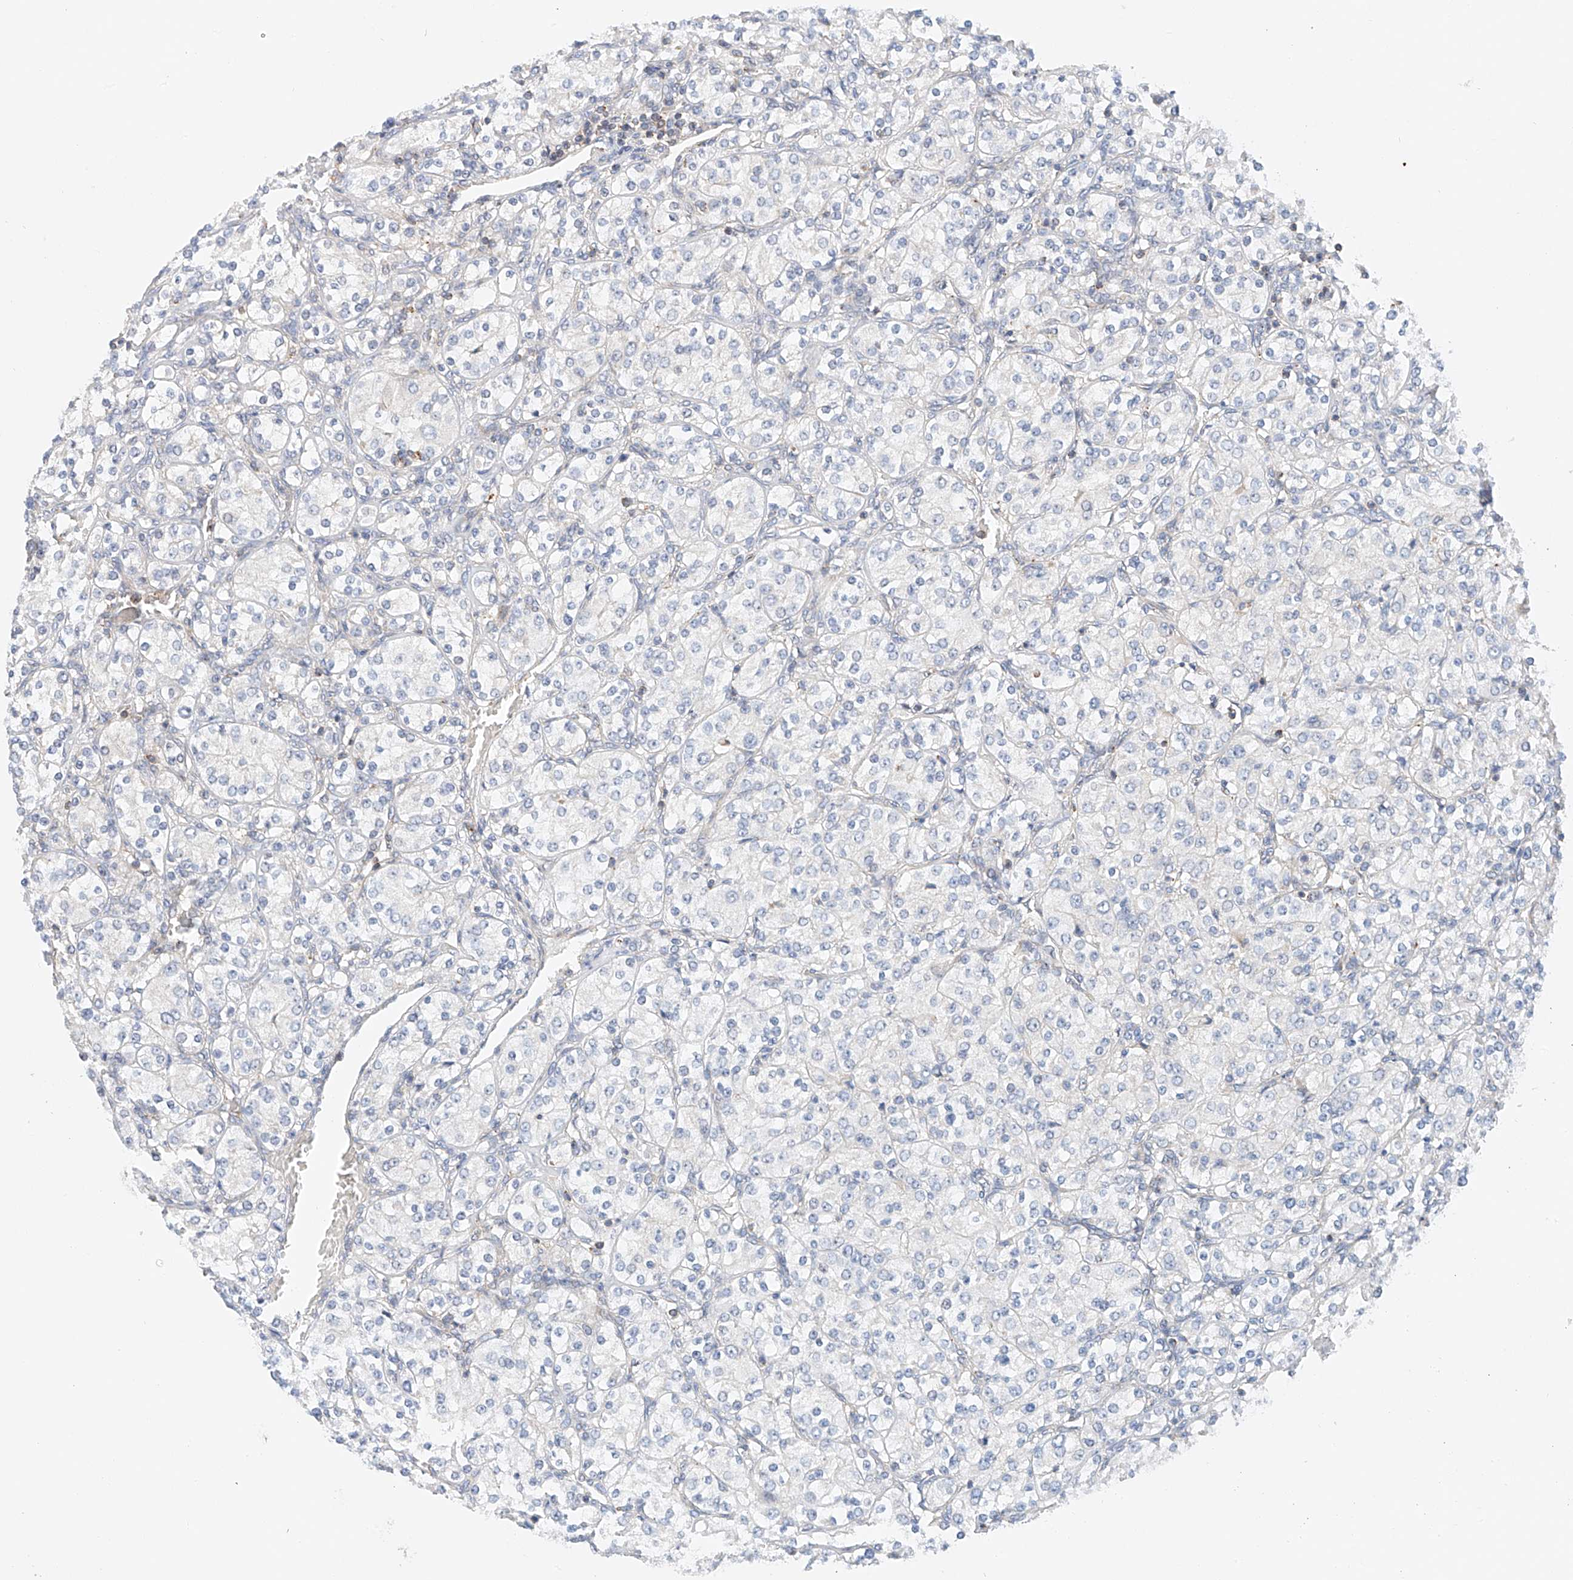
{"staining": {"intensity": "negative", "quantity": "none", "location": "none"}, "tissue": "renal cancer", "cell_type": "Tumor cells", "image_type": "cancer", "snomed": [{"axis": "morphology", "description": "Adenocarcinoma, NOS"}, {"axis": "topography", "description": "Kidney"}], "caption": "Immunohistochemistry micrograph of neoplastic tissue: human adenocarcinoma (renal) stained with DAB reveals no significant protein expression in tumor cells.", "gene": "MFN2", "patient": {"sex": "male", "age": 77}}